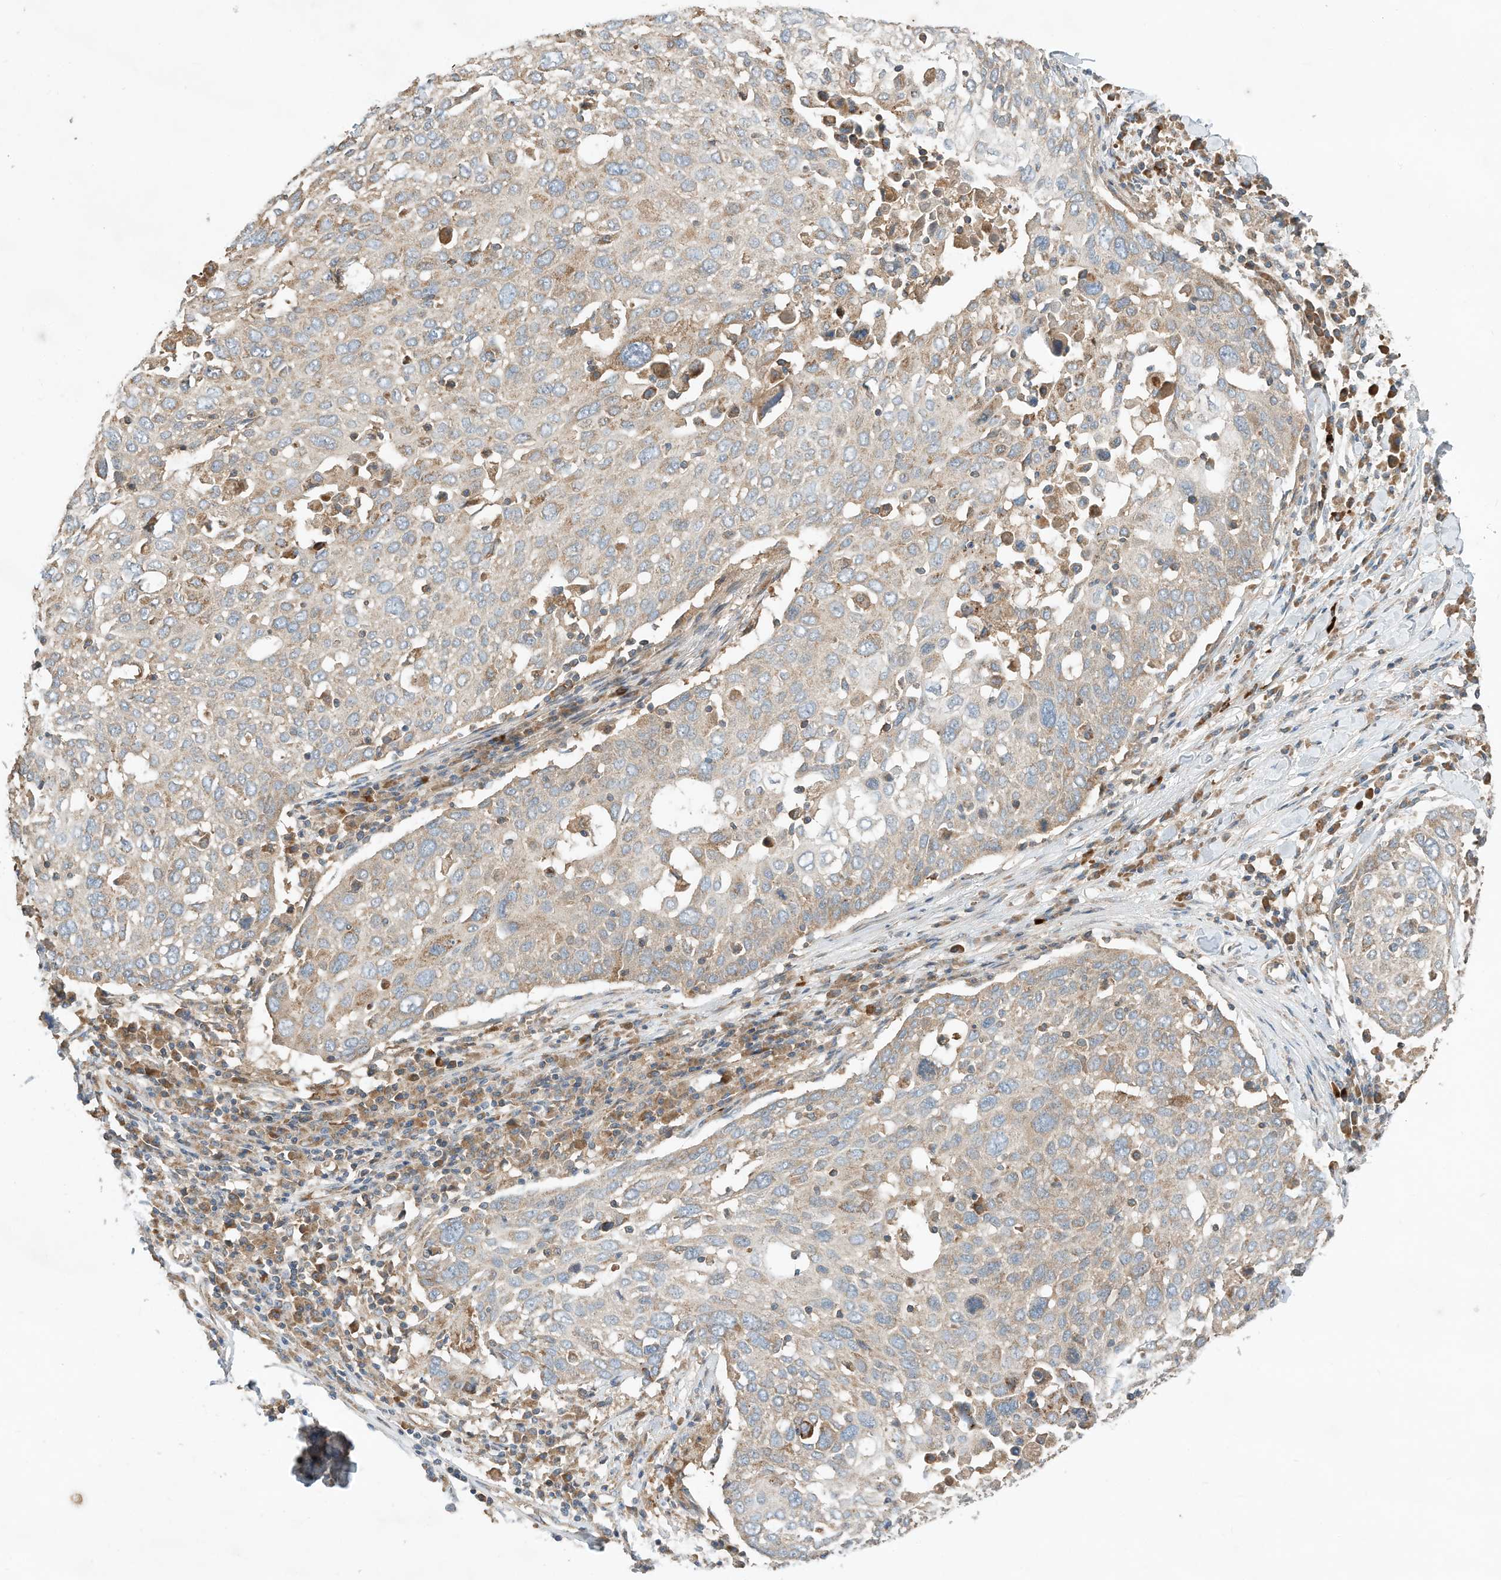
{"staining": {"intensity": "weak", "quantity": ">75%", "location": "cytoplasmic/membranous"}, "tissue": "lung cancer", "cell_type": "Tumor cells", "image_type": "cancer", "snomed": [{"axis": "morphology", "description": "Squamous cell carcinoma, NOS"}, {"axis": "topography", "description": "Lung"}], "caption": "IHC of lung cancer demonstrates low levels of weak cytoplasmic/membranous staining in approximately >75% of tumor cells. (DAB IHC with brightfield microscopy, high magnification).", "gene": "CPAMD8", "patient": {"sex": "male", "age": 65}}